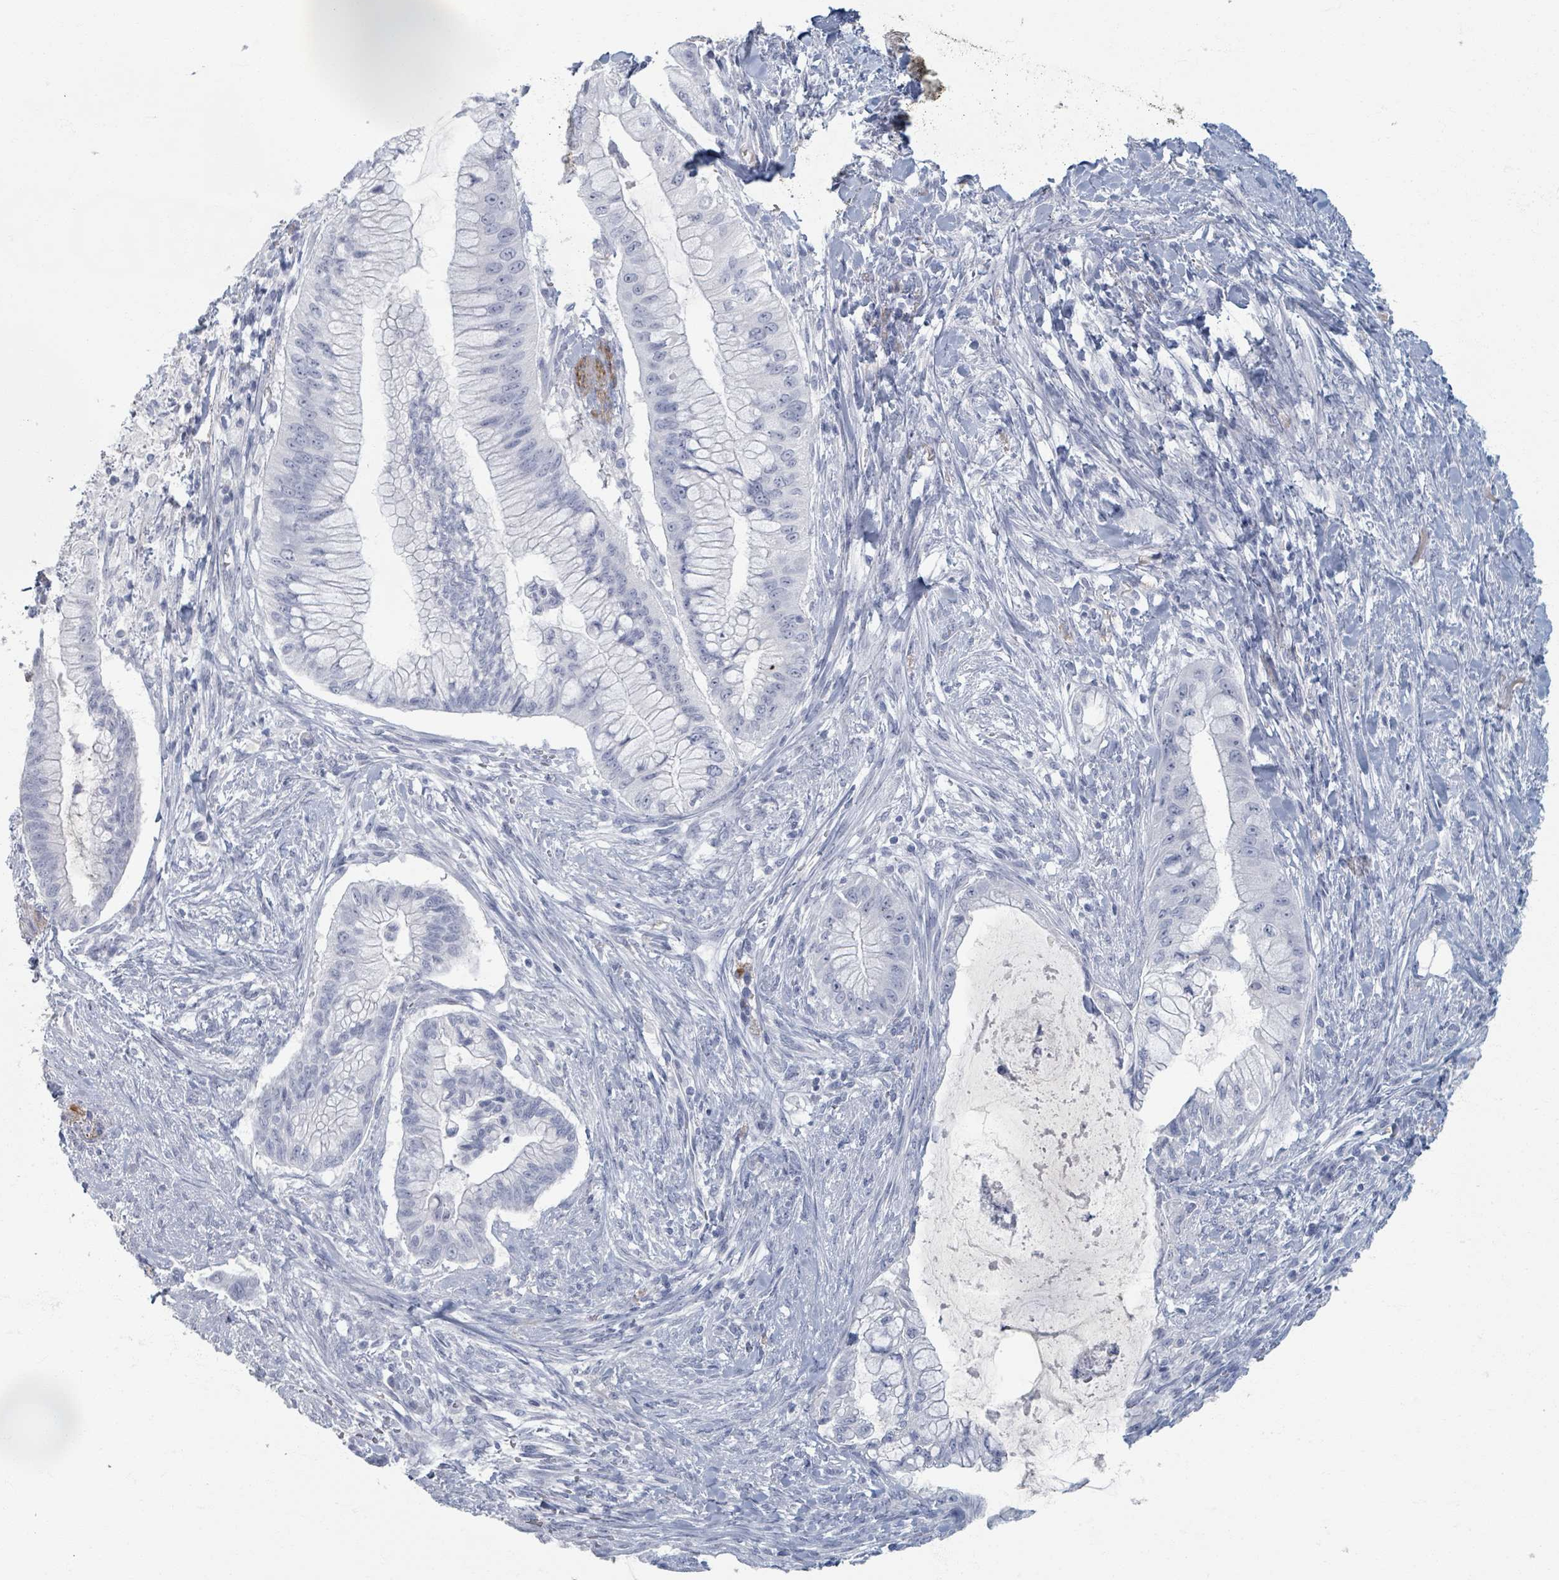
{"staining": {"intensity": "negative", "quantity": "none", "location": "none"}, "tissue": "pancreatic cancer", "cell_type": "Tumor cells", "image_type": "cancer", "snomed": [{"axis": "morphology", "description": "Adenocarcinoma, NOS"}, {"axis": "topography", "description": "Pancreas"}], "caption": "There is no significant staining in tumor cells of pancreatic cancer. The staining was performed using DAB (3,3'-diaminobenzidine) to visualize the protein expression in brown, while the nuclei were stained in blue with hematoxylin (Magnification: 20x).", "gene": "TAS2R1", "patient": {"sex": "male", "age": 48}}